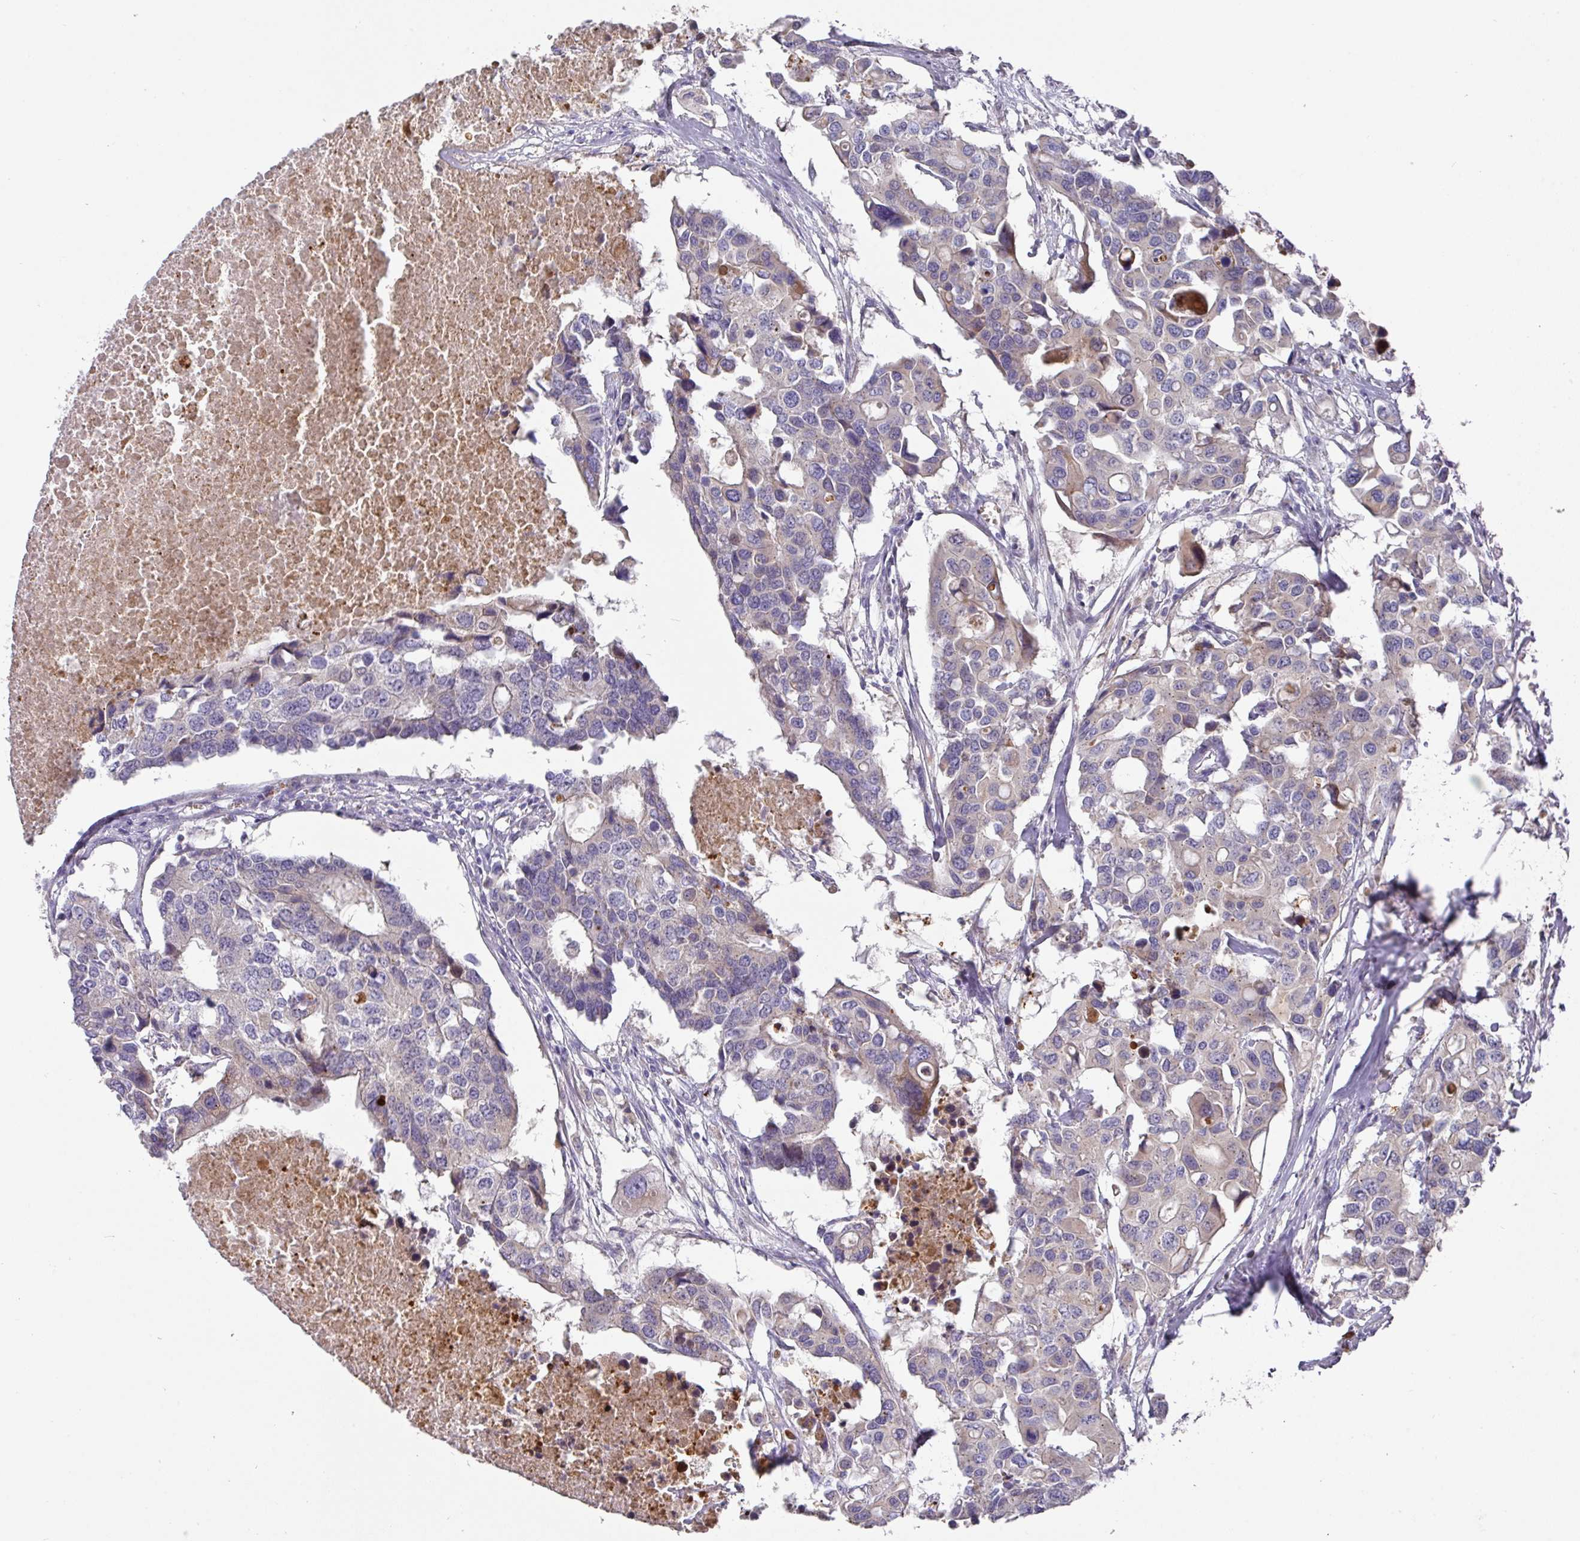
{"staining": {"intensity": "weak", "quantity": "<25%", "location": "cytoplasmic/membranous"}, "tissue": "colorectal cancer", "cell_type": "Tumor cells", "image_type": "cancer", "snomed": [{"axis": "morphology", "description": "Adenocarcinoma, NOS"}, {"axis": "topography", "description": "Colon"}], "caption": "Immunohistochemical staining of colorectal cancer (adenocarcinoma) exhibits no significant positivity in tumor cells. (Immunohistochemistry, brightfield microscopy, high magnification).", "gene": "IL4R", "patient": {"sex": "male", "age": 77}}